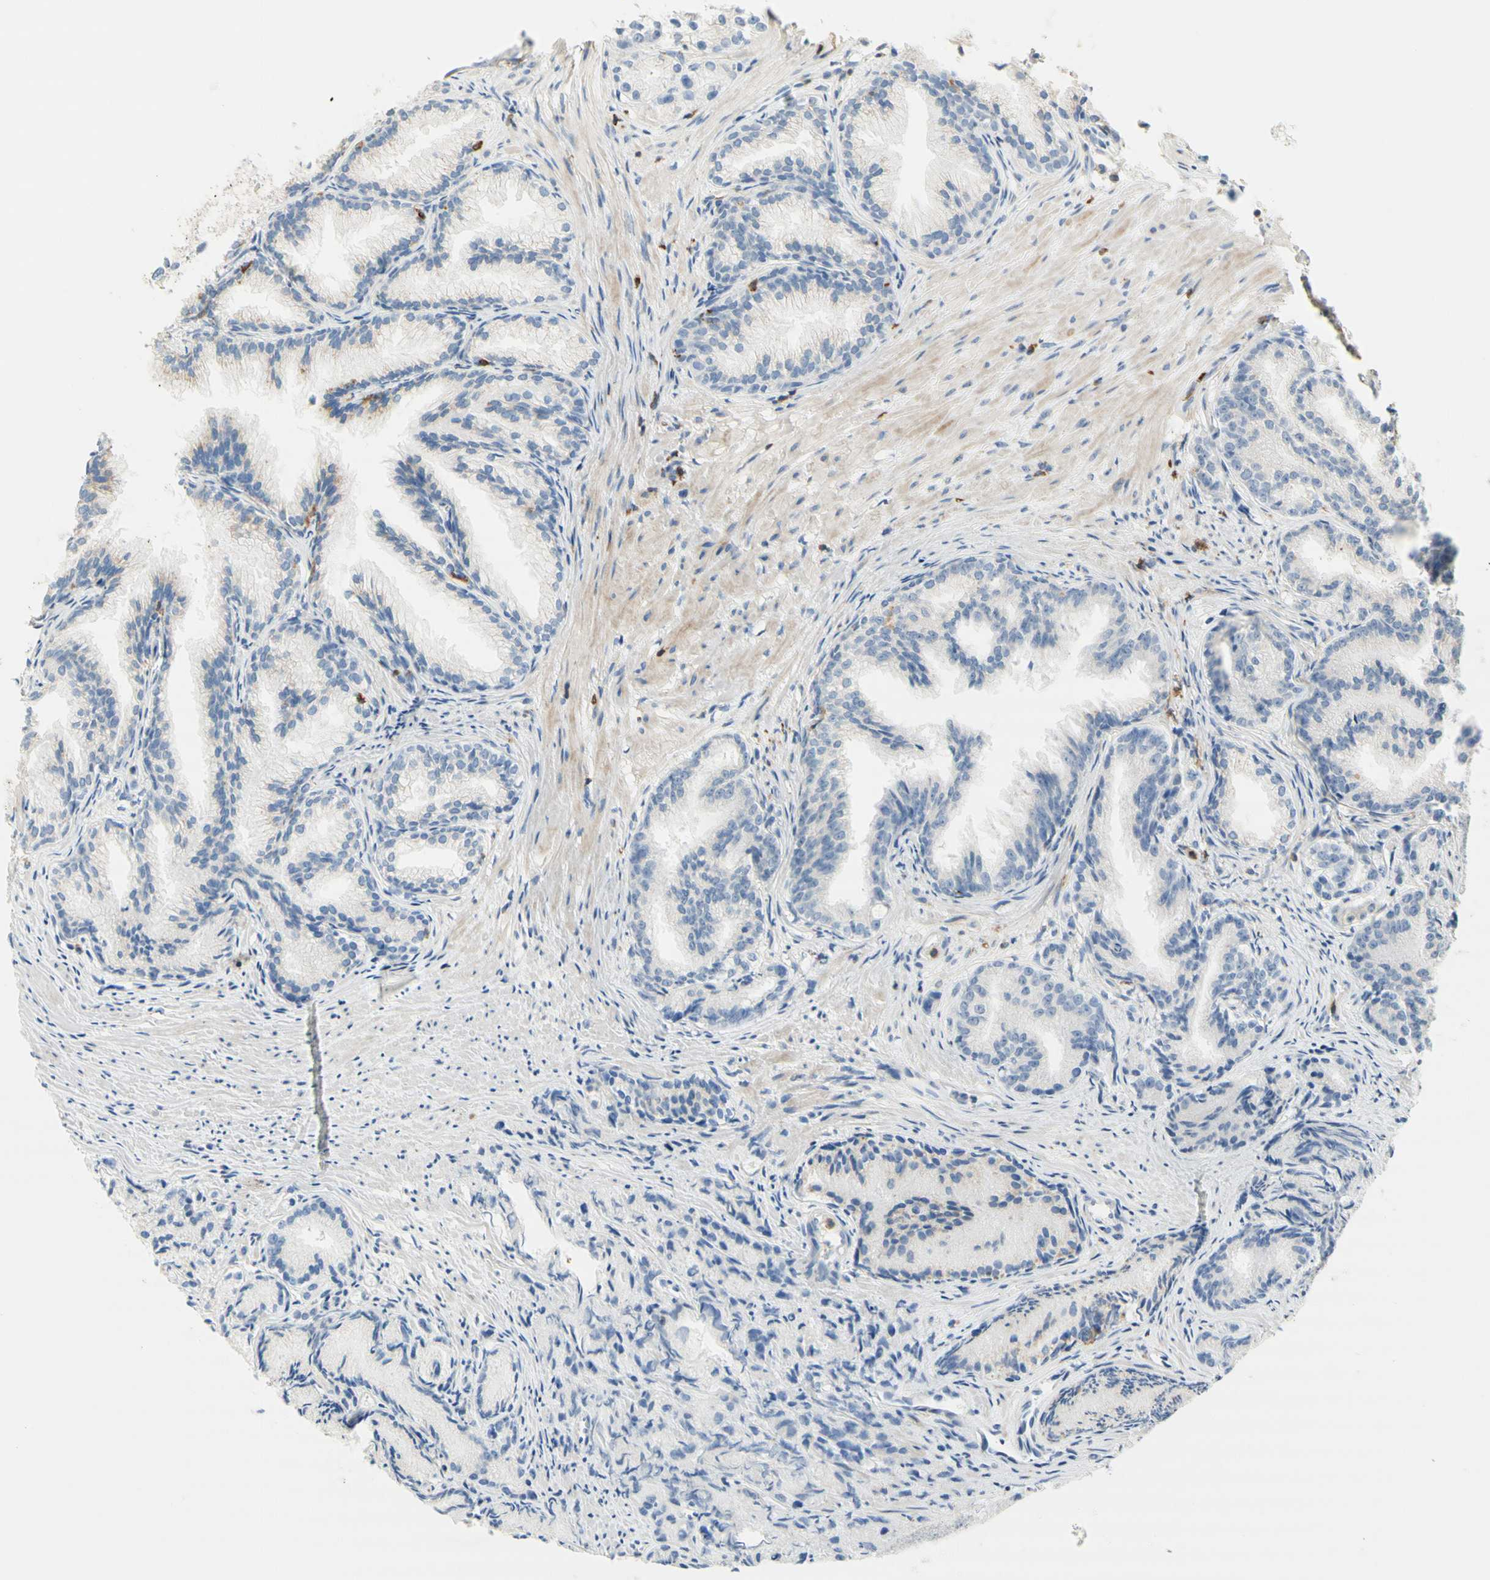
{"staining": {"intensity": "negative", "quantity": "none", "location": "none"}, "tissue": "prostate cancer", "cell_type": "Tumor cells", "image_type": "cancer", "snomed": [{"axis": "morphology", "description": "Adenocarcinoma, Low grade"}, {"axis": "topography", "description": "Prostate"}], "caption": "The IHC histopathology image has no significant staining in tumor cells of prostate cancer (adenocarcinoma (low-grade)) tissue.", "gene": "SPINK6", "patient": {"sex": "male", "age": 72}}